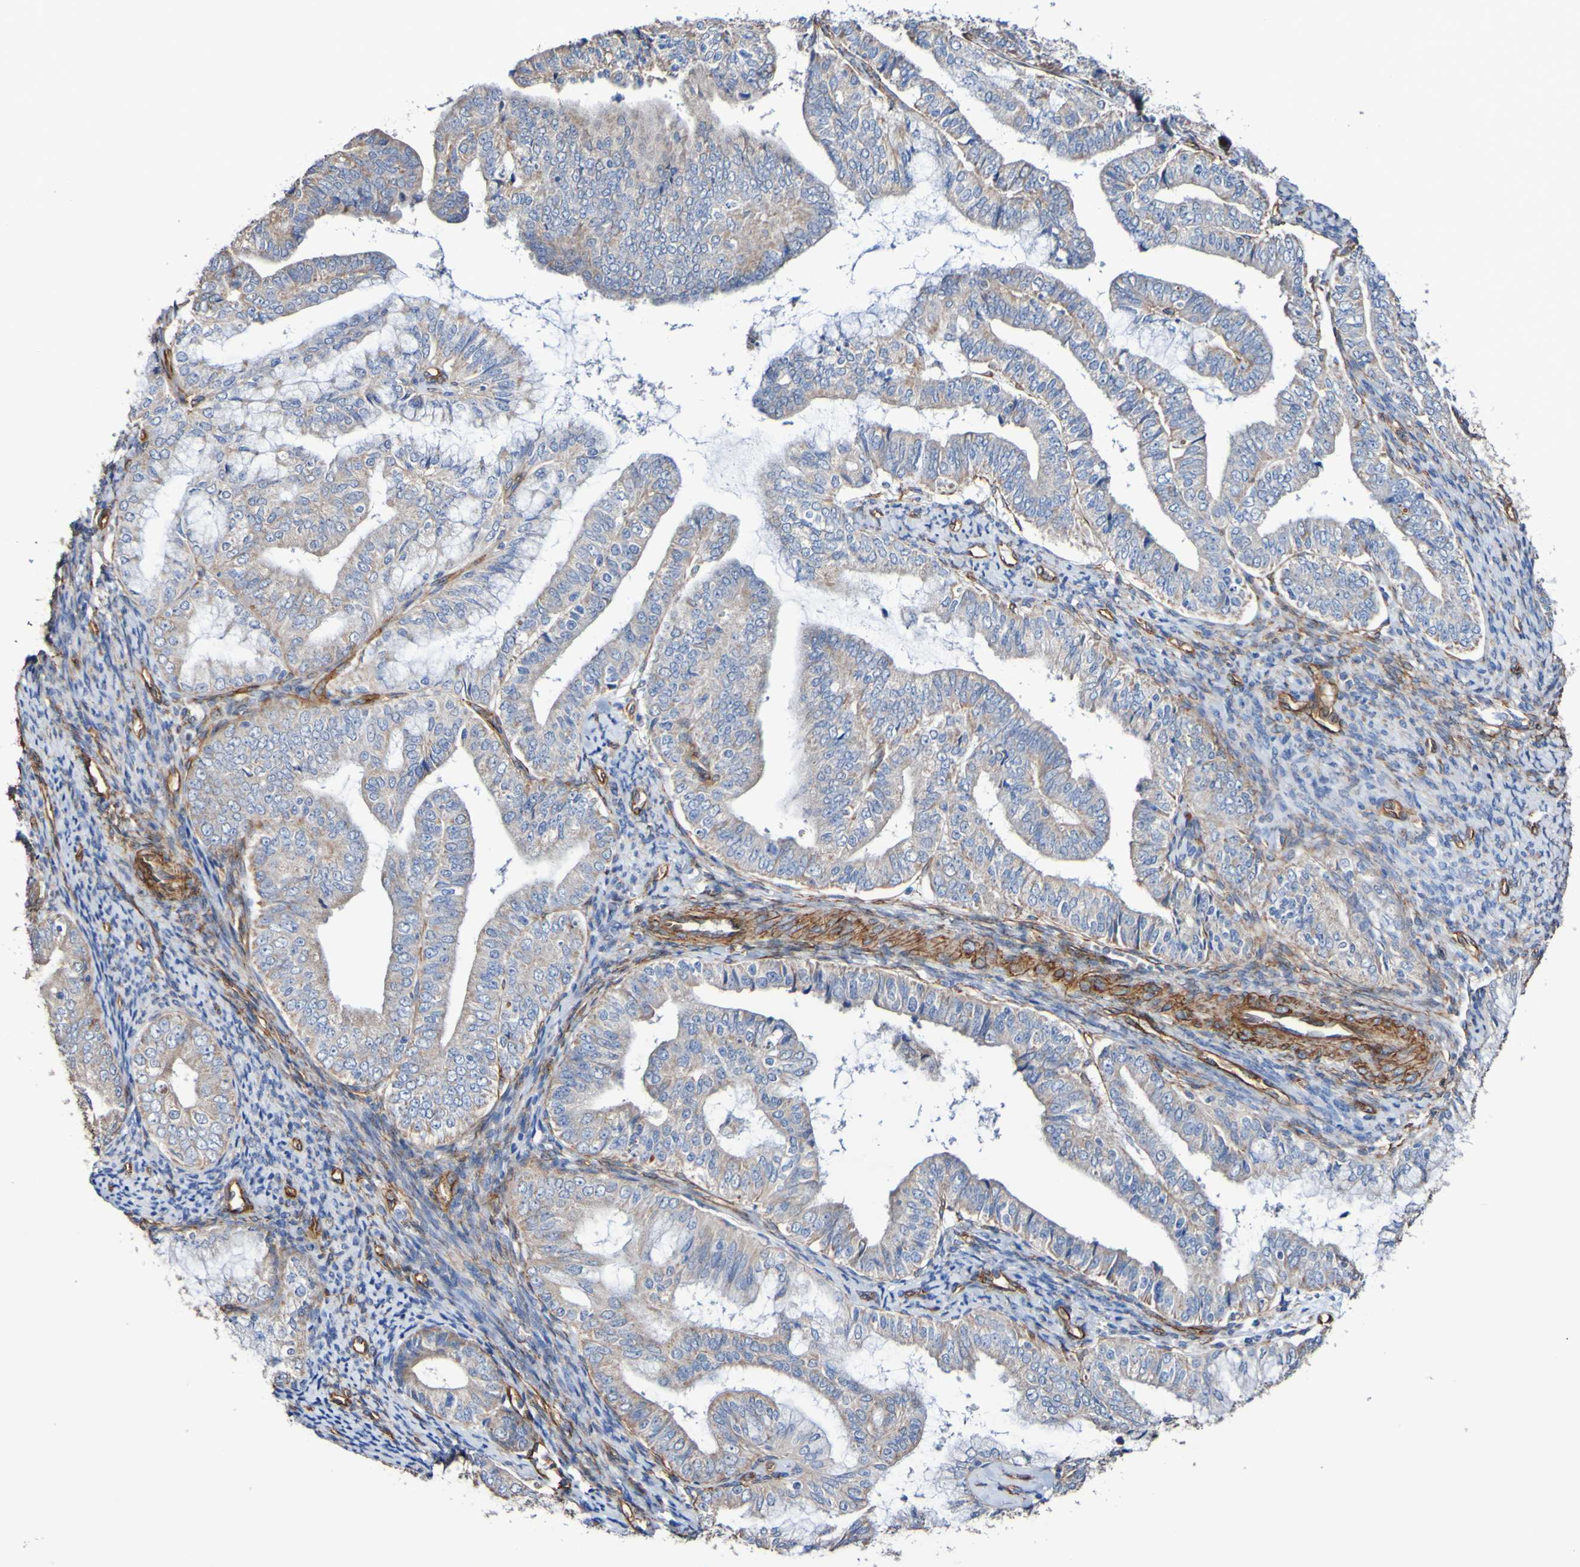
{"staining": {"intensity": "weak", "quantity": ">75%", "location": "cytoplasmic/membranous"}, "tissue": "endometrial cancer", "cell_type": "Tumor cells", "image_type": "cancer", "snomed": [{"axis": "morphology", "description": "Adenocarcinoma, NOS"}, {"axis": "topography", "description": "Endometrium"}], "caption": "Protein staining of endometrial adenocarcinoma tissue exhibits weak cytoplasmic/membranous expression in about >75% of tumor cells.", "gene": "ELMOD3", "patient": {"sex": "female", "age": 63}}